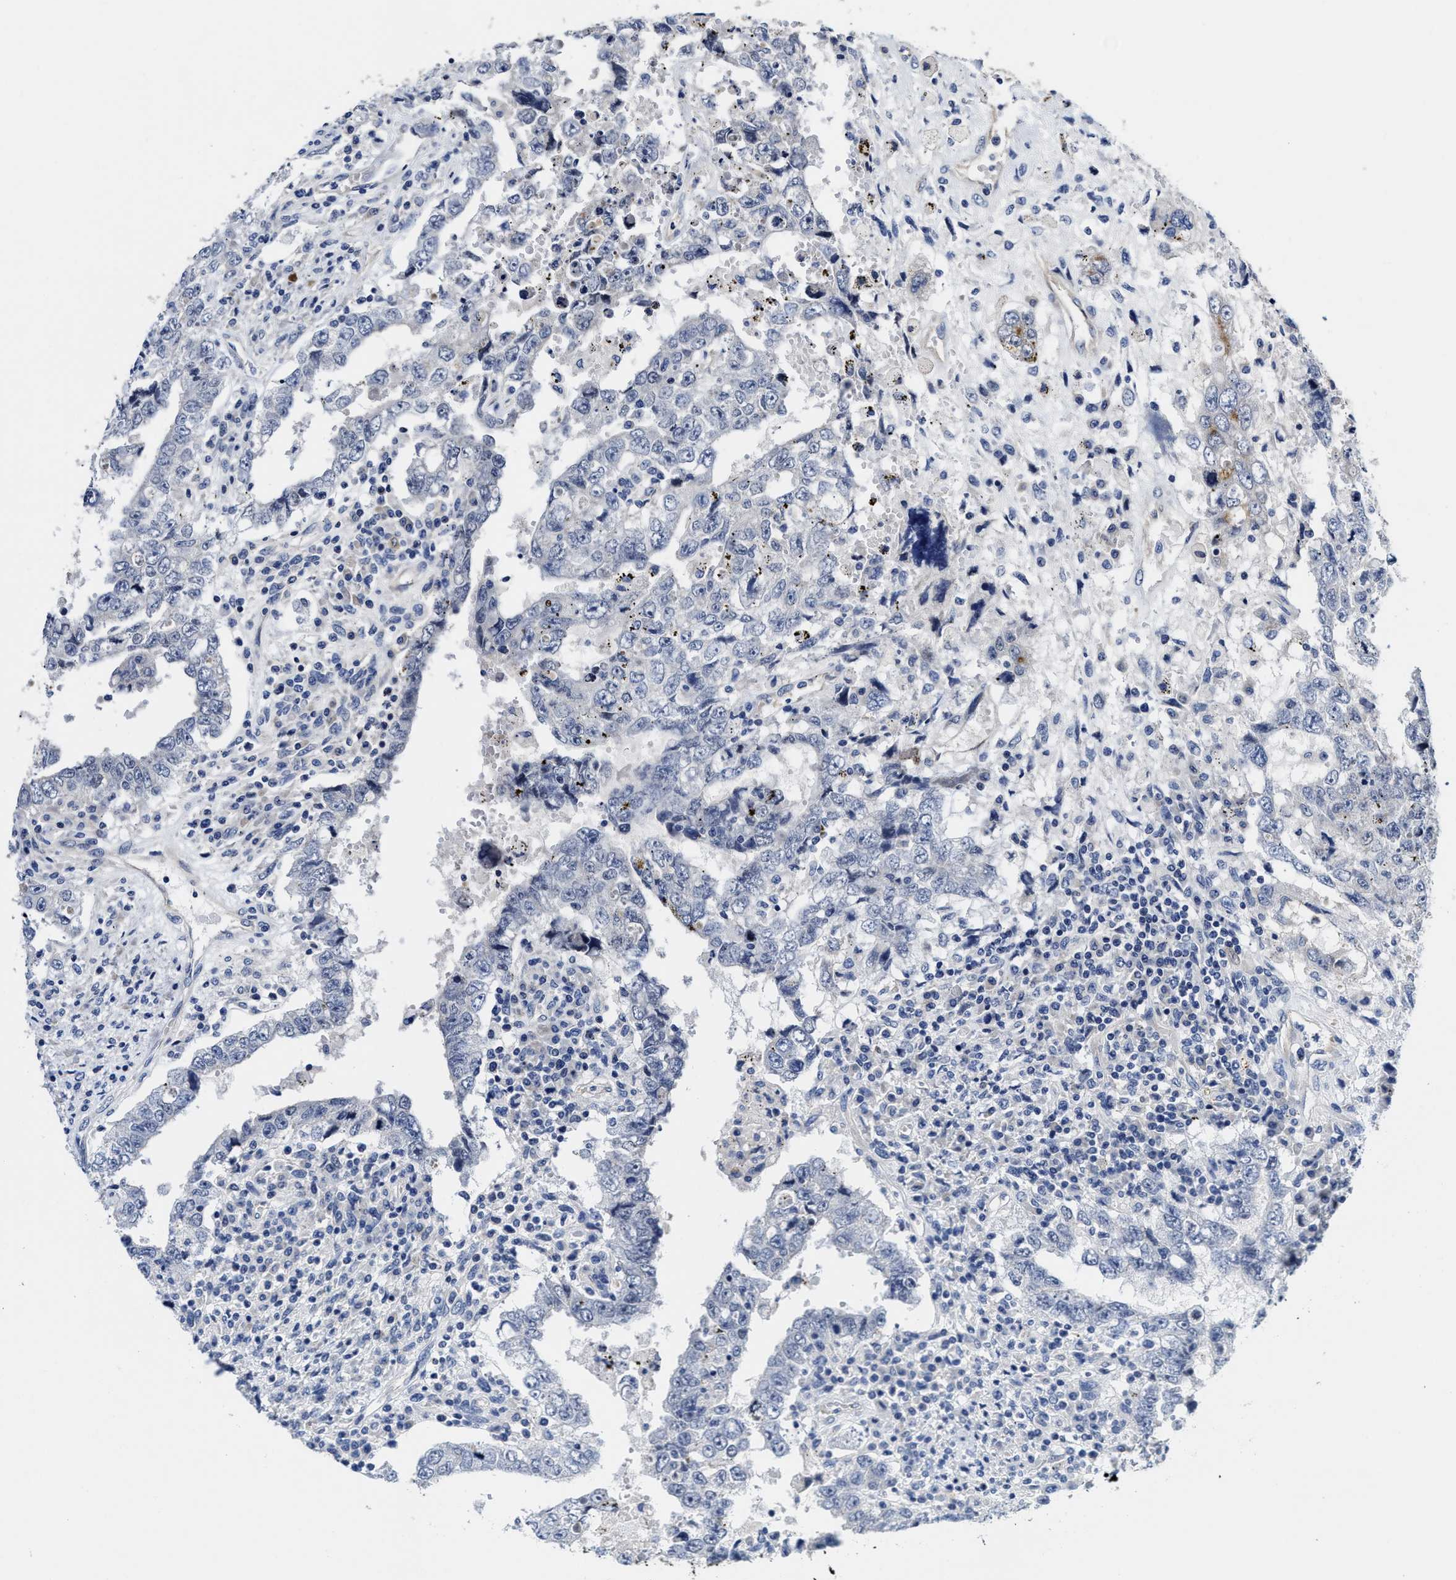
{"staining": {"intensity": "negative", "quantity": "none", "location": "none"}, "tissue": "testis cancer", "cell_type": "Tumor cells", "image_type": "cancer", "snomed": [{"axis": "morphology", "description": "Carcinoma, Embryonal, NOS"}, {"axis": "topography", "description": "Testis"}], "caption": "Testis cancer (embryonal carcinoma) stained for a protein using immunohistochemistry exhibits no positivity tumor cells.", "gene": "TRAF6", "patient": {"sex": "male", "age": 26}}